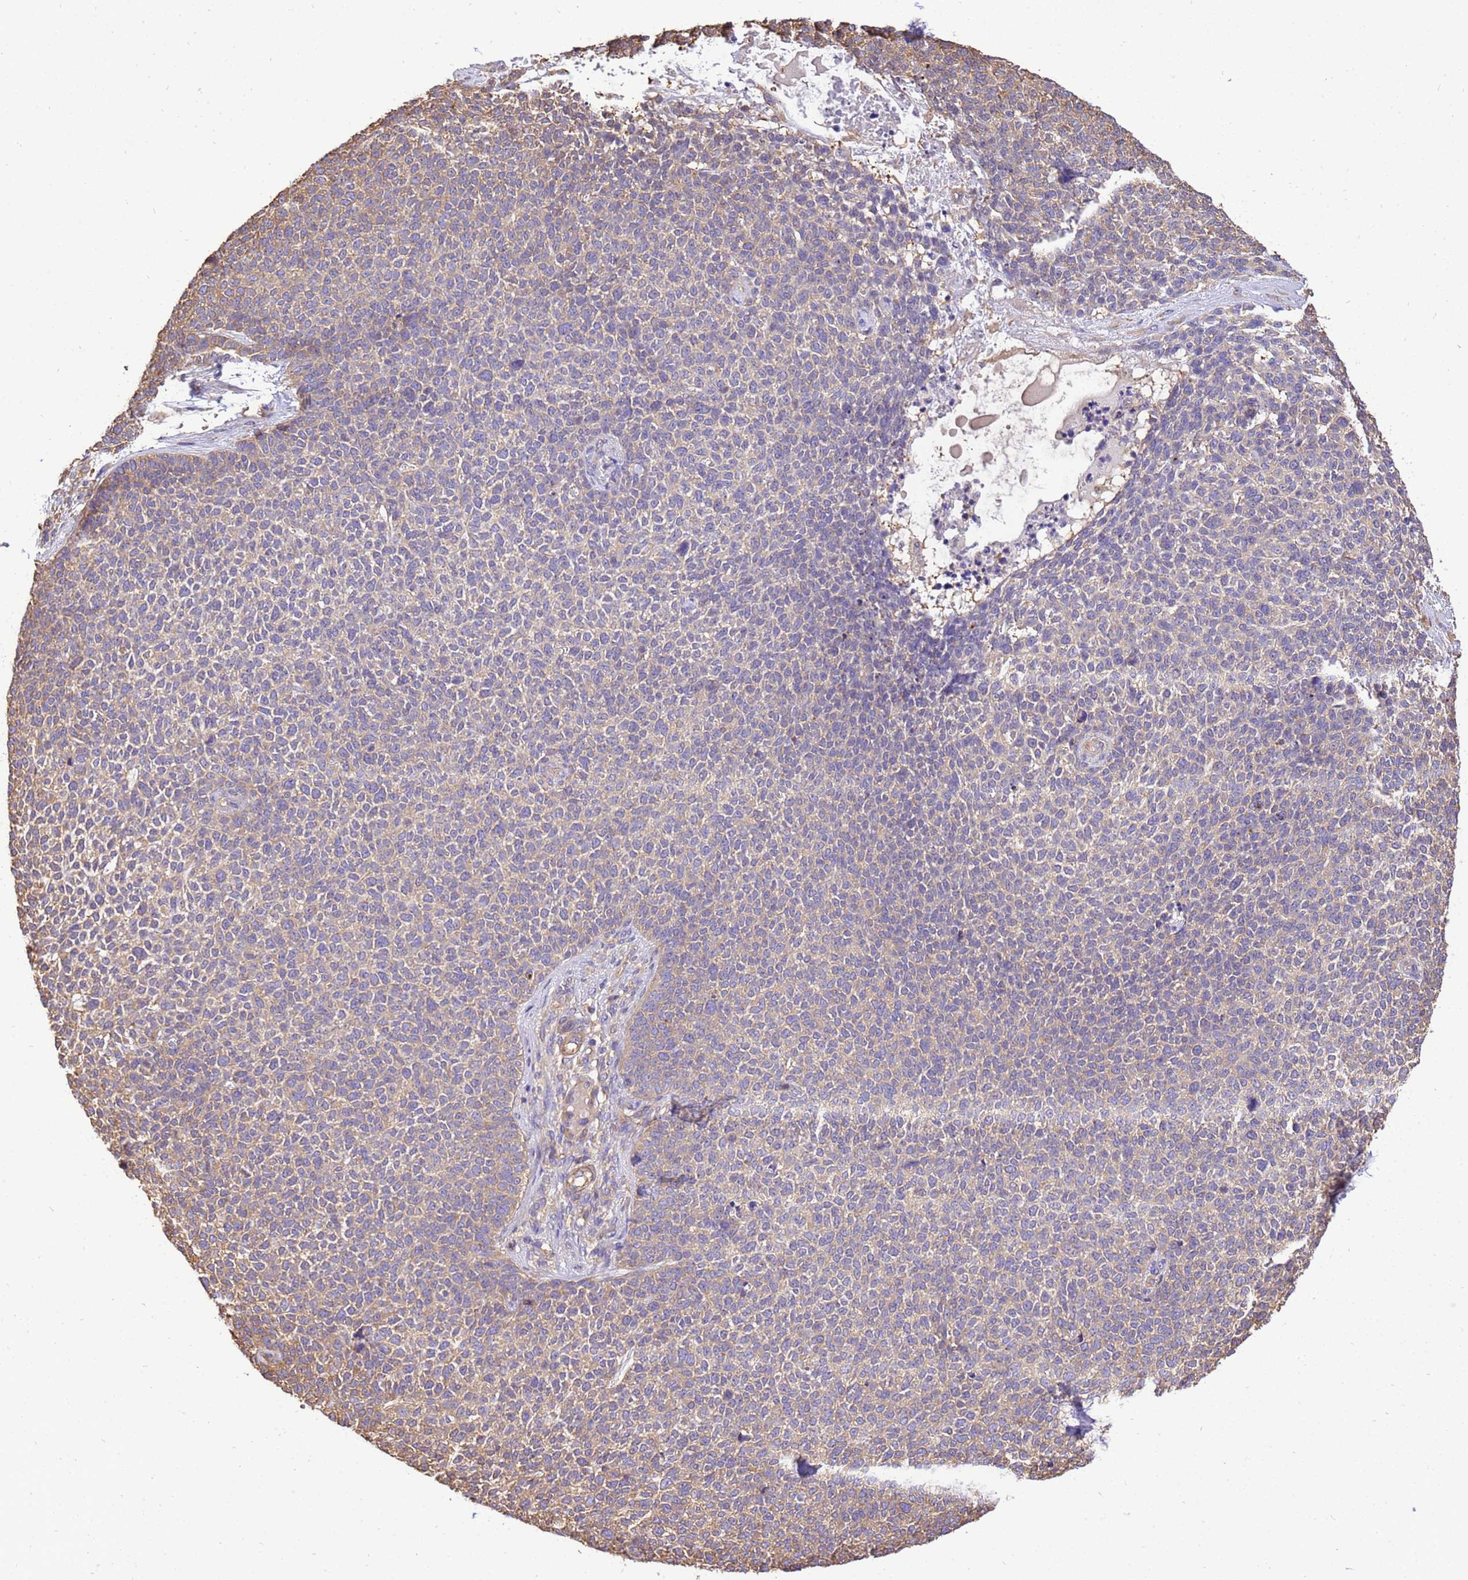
{"staining": {"intensity": "weak", "quantity": ">75%", "location": "cytoplasmic/membranous"}, "tissue": "skin cancer", "cell_type": "Tumor cells", "image_type": "cancer", "snomed": [{"axis": "morphology", "description": "Basal cell carcinoma"}, {"axis": "topography", "description": "Skin"}], "caption": "Human skin cancer stained with a protein marker shows weak staining in tumor cells.", "gene": "WDR64", "patient": {"sex": "female", "age": 84}}